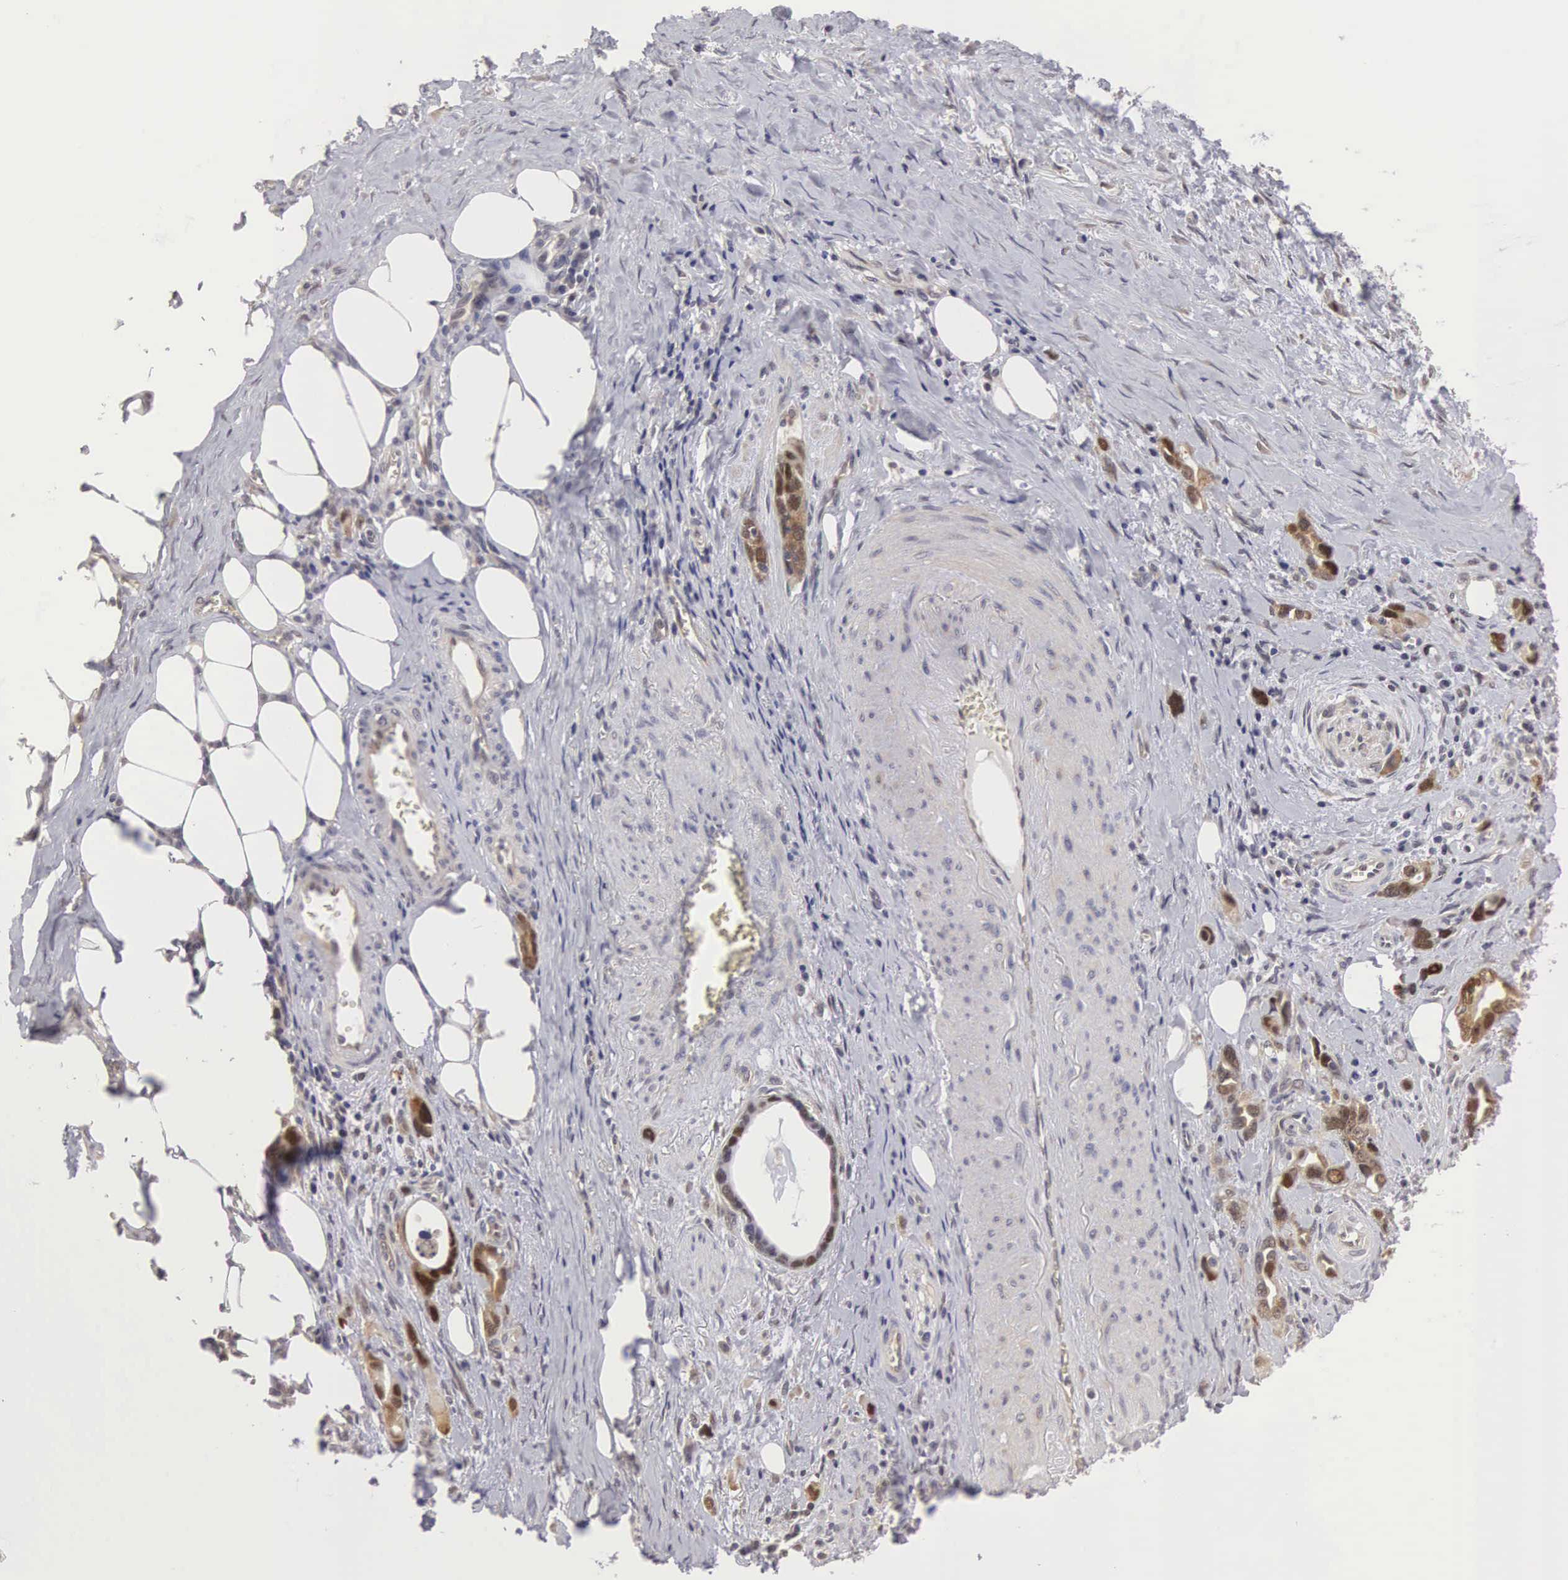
{"staining": {"intensity": "weak", "quantity": "25%-75%", "location": "cytoplasmic/membranous"}, "tissue": "stomach cancer", "cell_type": "Tumor cells", "image_type": "cancer", "snomed": [{"axis": "morphology", "description": "Adenocarcinoma, NOS"}, {"axis": "topography", "description": "Stomach"}], "caption": "Adenocarcinoma (stomach) stained for a protein (brown) shows weak cytoplasmic/membranous positive expression in approximately 25%-75% of tumor cells.", "gene": "ADSL", "patient": {"sex": "male", "age": 78}}